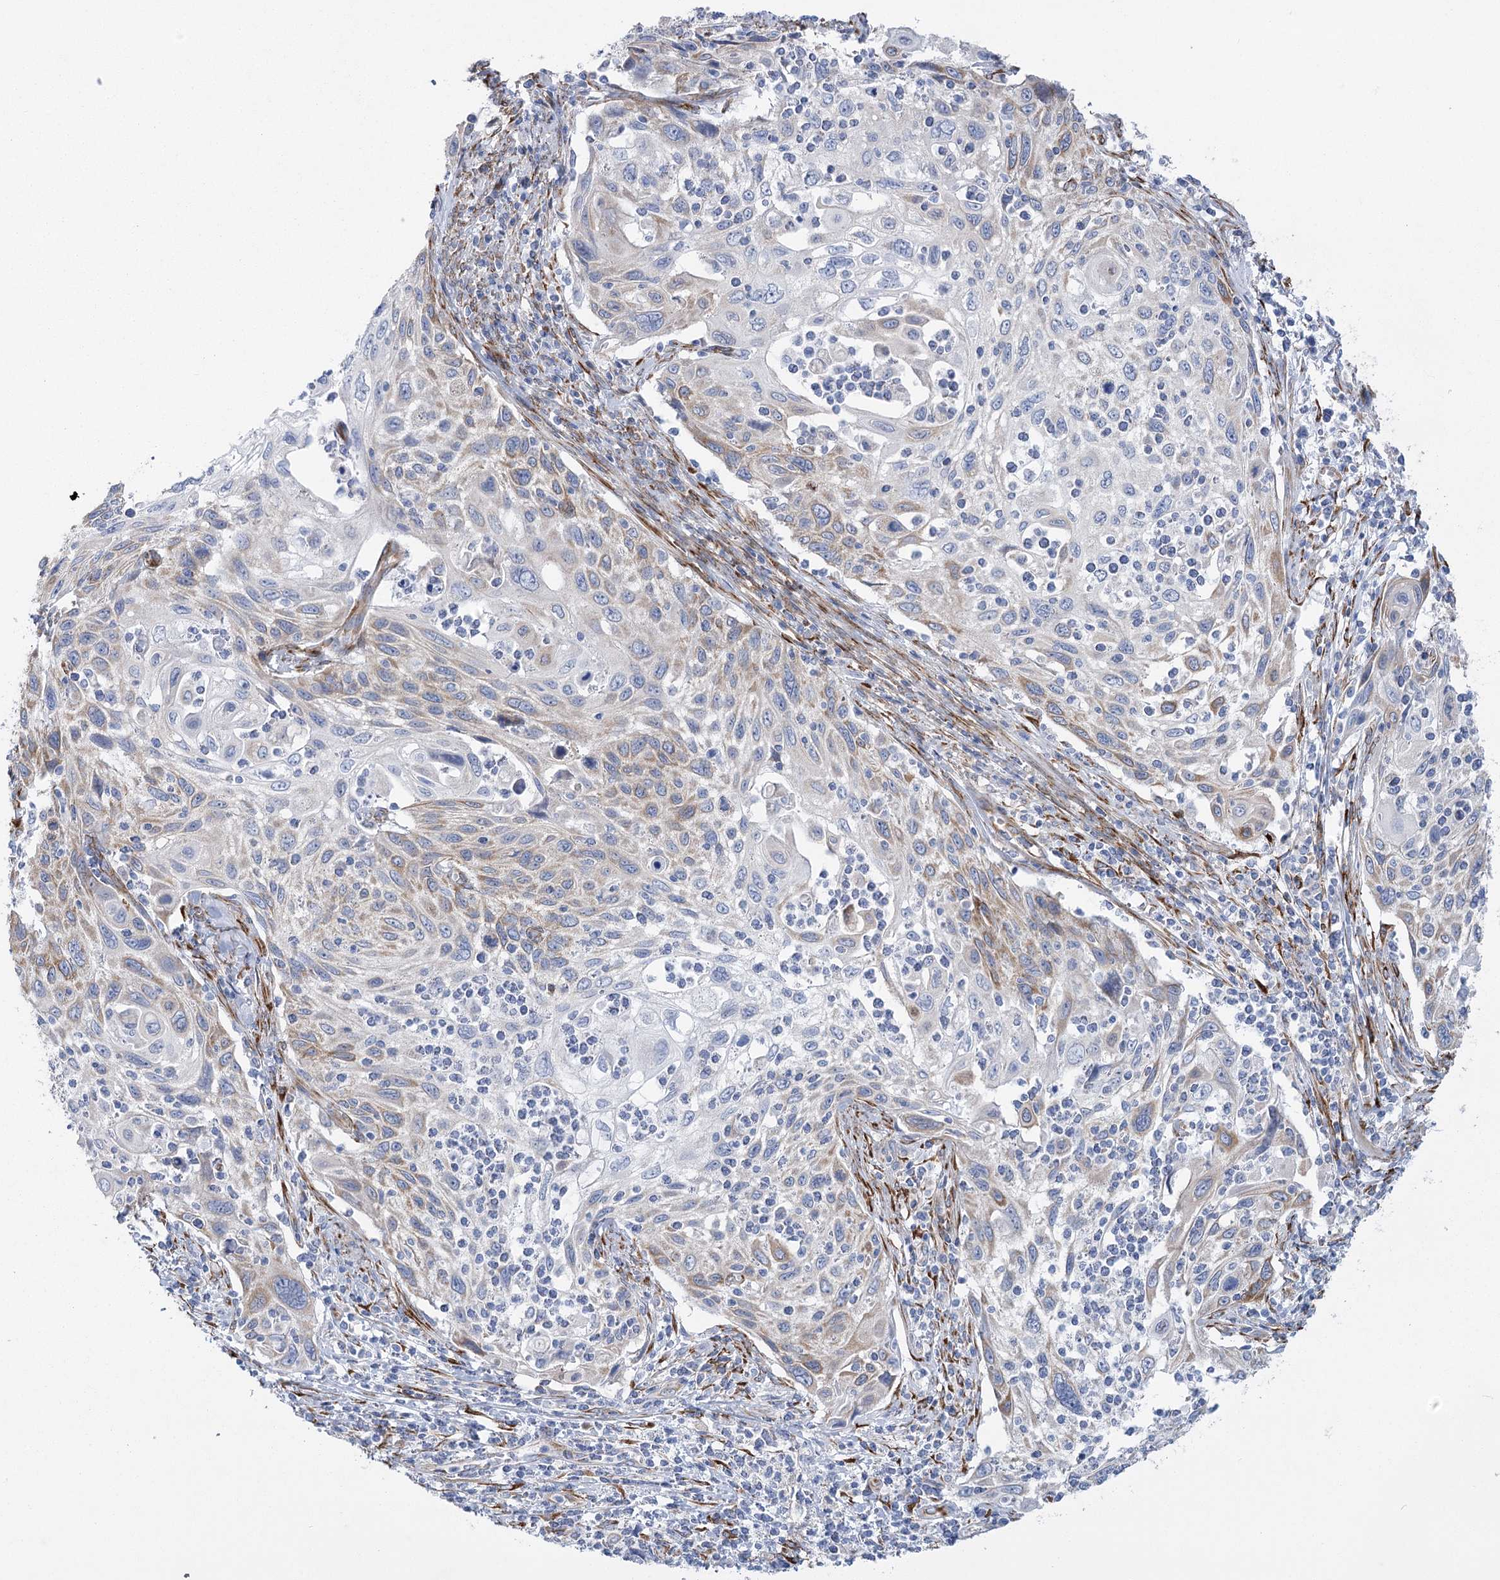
{"staining": {"intensity": "weak", "quantity": "<25%", "location": "cytoplasmic/membranous"}, "tissue": "cervical cancer", "cell_type": "Tumor cells", "image_type": "cancer", "snomed": [{"axis": "morphology", "description": "Squamous cell carcinoma, NOS"}, {"axis": "topography", "description": "Cervix"}], "caption": "High power microscopy micrograph of an immunohistochemistry photomicrograph of cervical squamous cell carcinoma, revealing no significant staining in tumor cells.", "gene": "YTHDC2", "patient": {"sex": "female", "age": 70}}